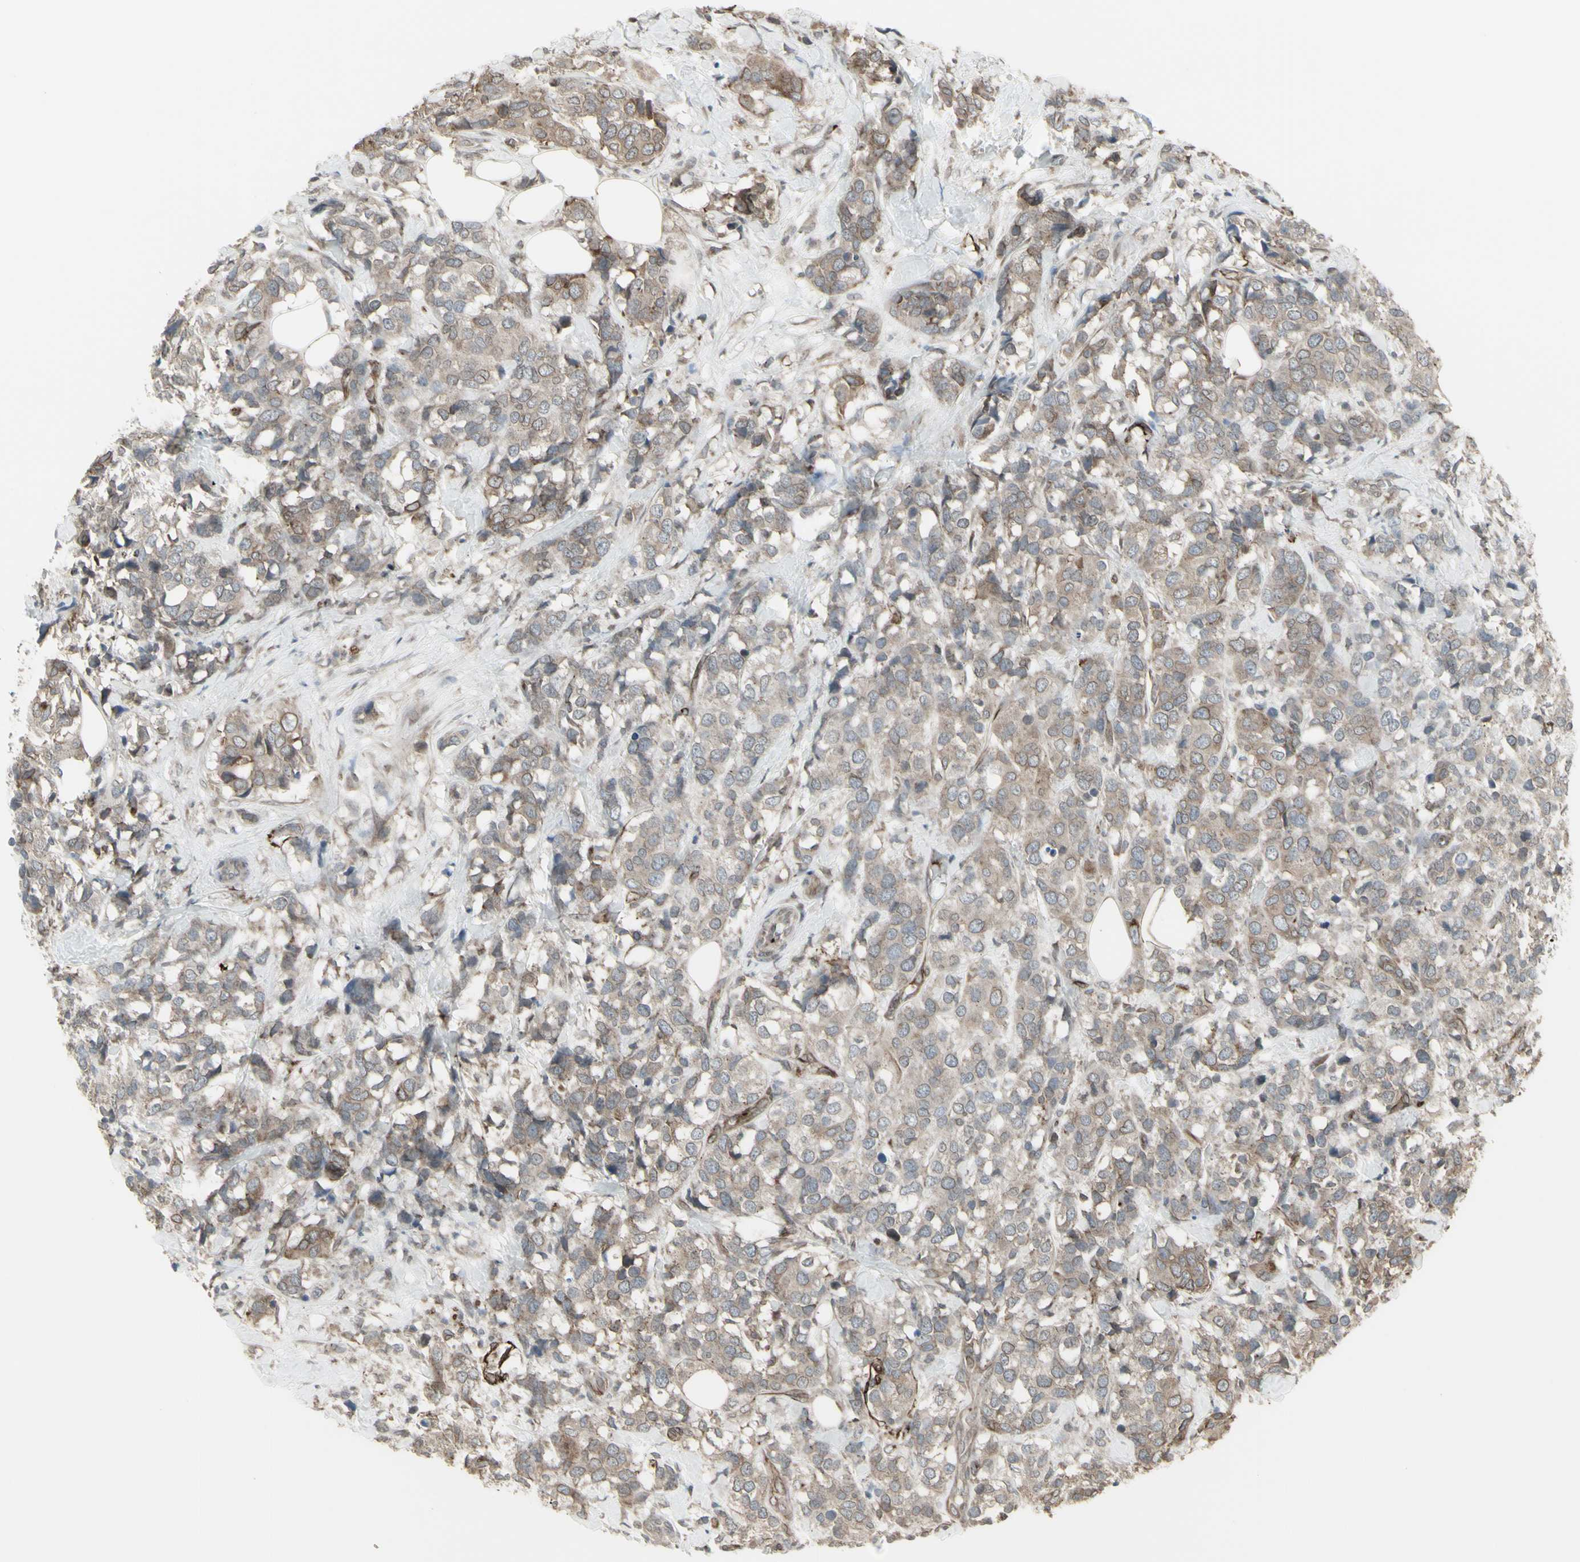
{"staining": {"intensity": "weak", "quantity": ">75%", "location": "cytoplasmic/membranous"}, "tissue": "breast cancer", "cell_type": "Tumor cells", "image_type": "cancer", "snomed": [{"axis": "morphology", "description": "Lobular carcinoma"}, {"axis": "topography", "description": "Breast"}], "caption": "This is an image of IHC staining of breast cancer (lobular carcinoma), which shows weak positivity in the cytoplasmic/membranous of tumor cells.", "gene": "DTX3L", "patient": {"sex": "female", "age": 59}}